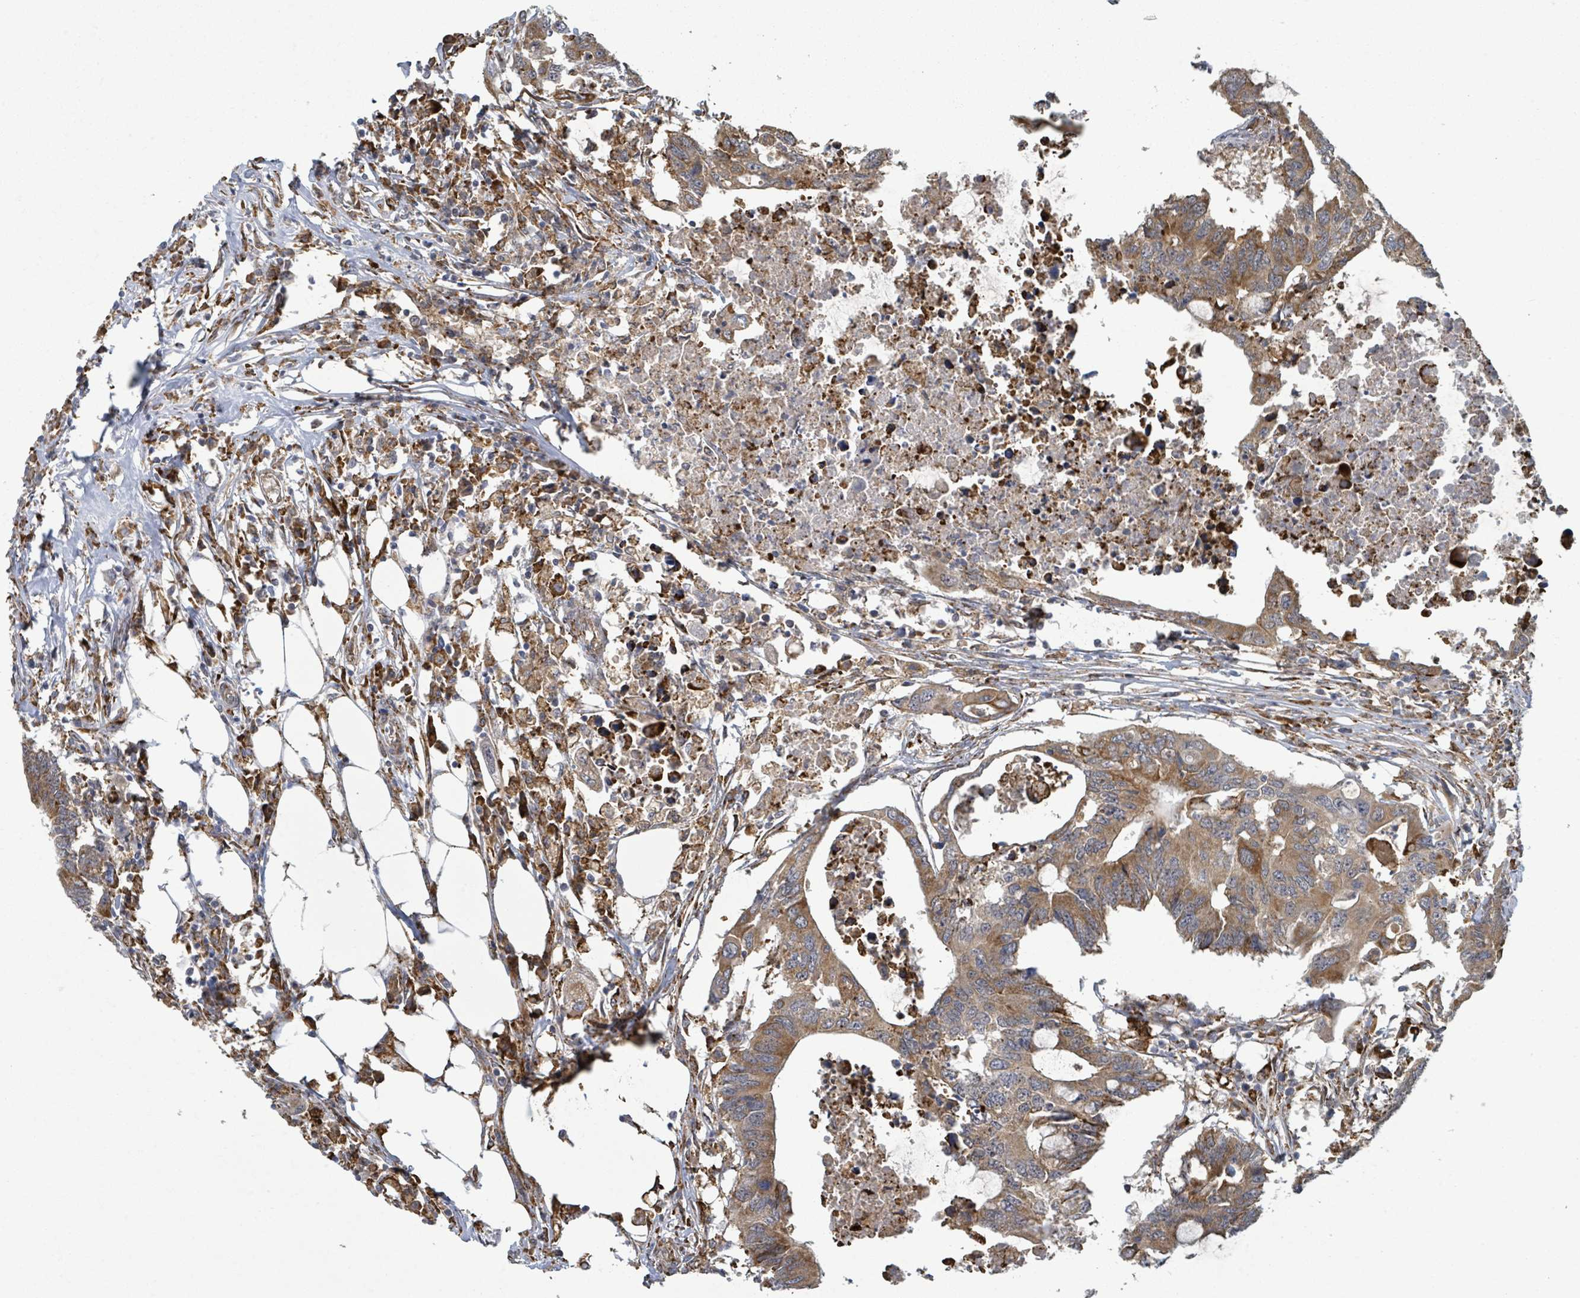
{"staining": {"intensity": "moderate", "quantity": ">75%", "location": "cytoplasmic/membranous"}, "tissue": "colorectal cancer", "cell_type": "Tumor cells", "image_type": "cancer", "snomed": [{"axis": "morphology", "description": "Adenocarcinoma, NOS"}, {"axis": "topography", "description": "Colon"}], "caption": "A histopathology image of colorectal cancer stained for a protein displays moderate cytoplasmic/membranous brown staining in tumor cells.", "gene": "SHROOM2", "patient": {"sex": "male", "age": 71}}